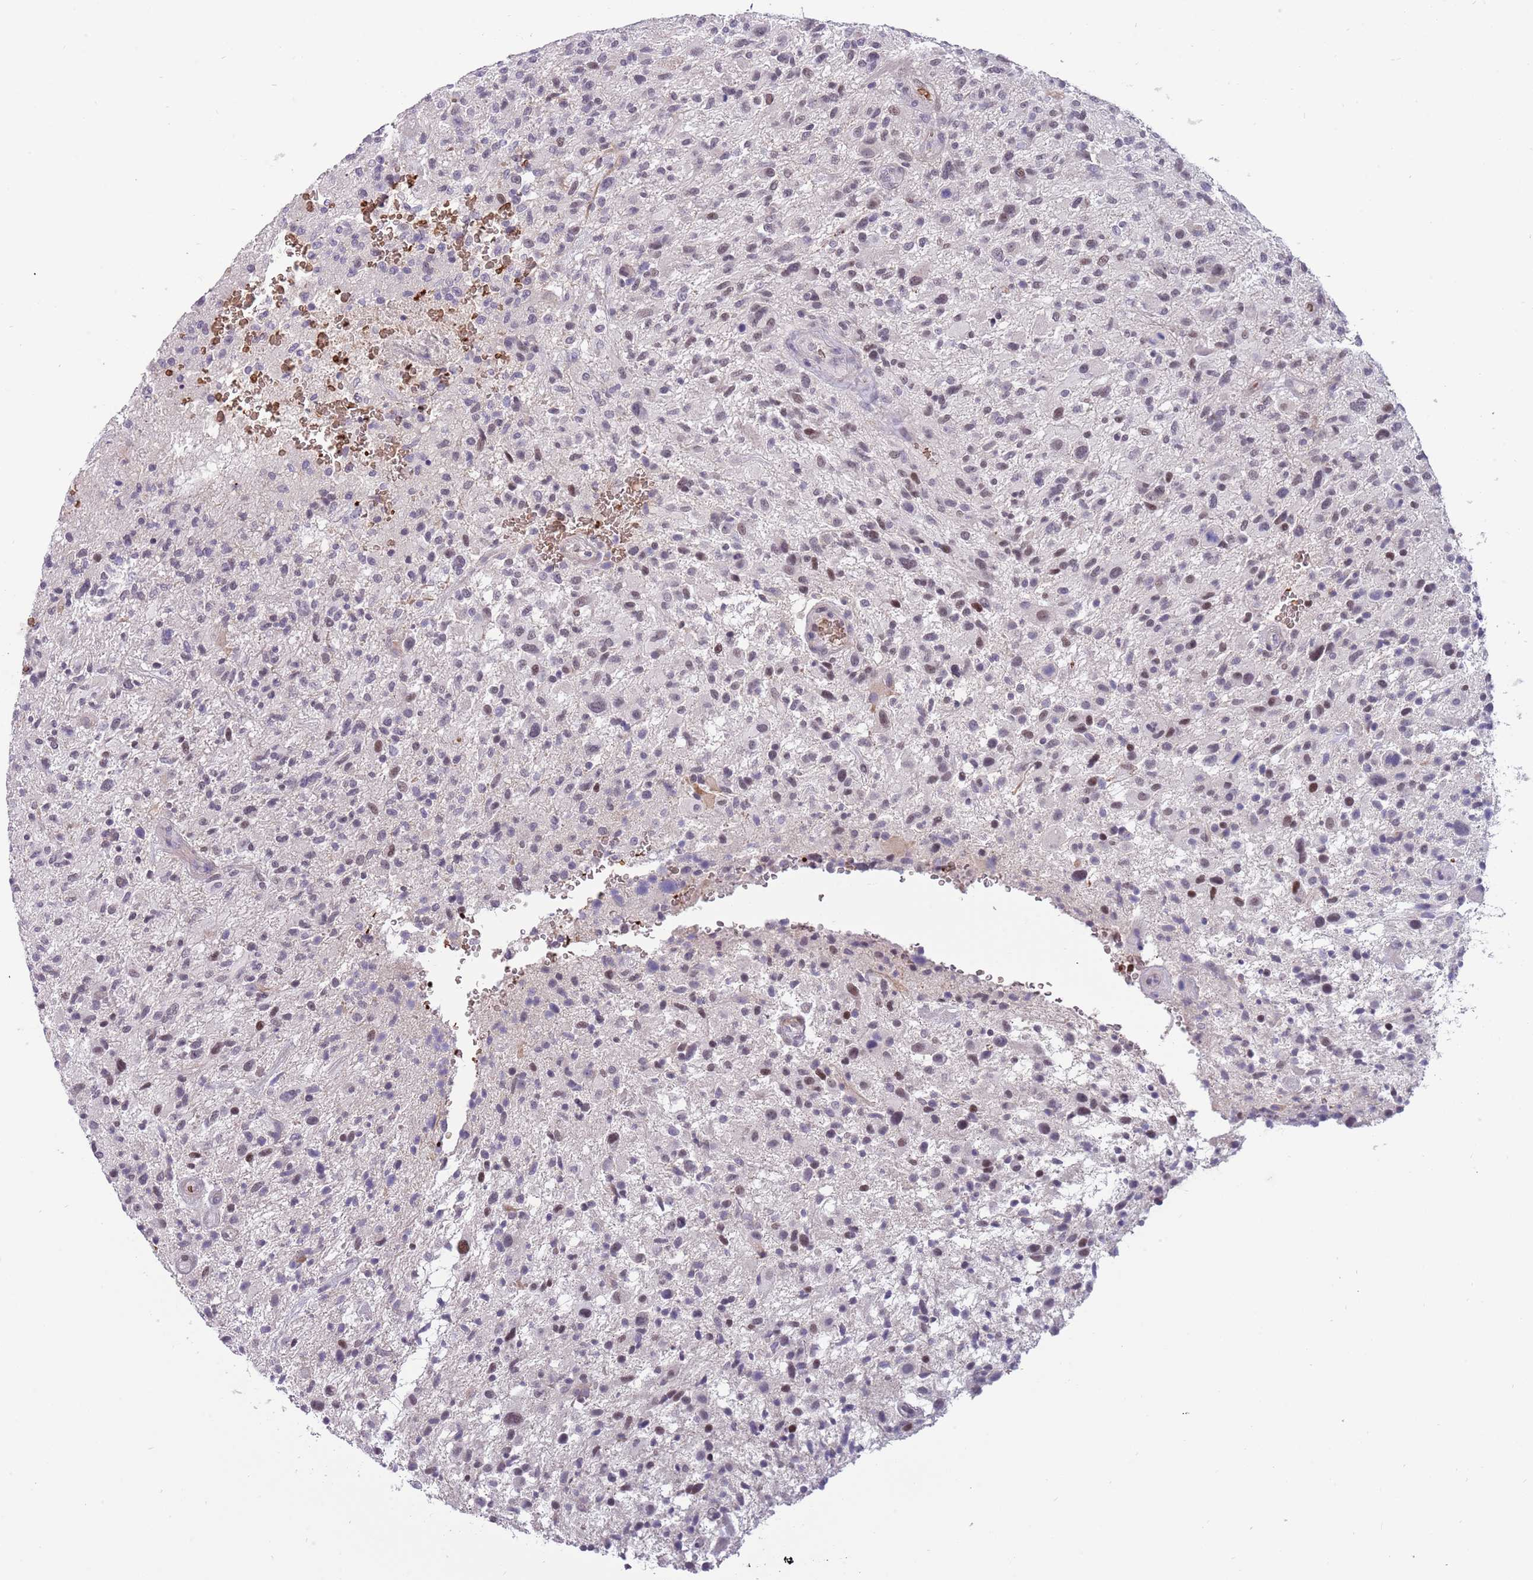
{"staining": {"intensity": "weak", "quantity": "25%-75%", "location": "nuclear"}, "tissue": "glioma", "cell_type": "Tumor cells", "image_type": "cancer", "snomed": [{"axis": "morphology", "description": "Glioma, malignant, High grade"}, {"axis": "topography", "description": "Brain"}], "caption": "Glioma was stained to show a protein in brown. There is low levels of weak nuclear positivity in approximately 25%-75% of tumor cells.", "gene": "LYPD6B", "patient": {"sex": "male", "age": 47}}